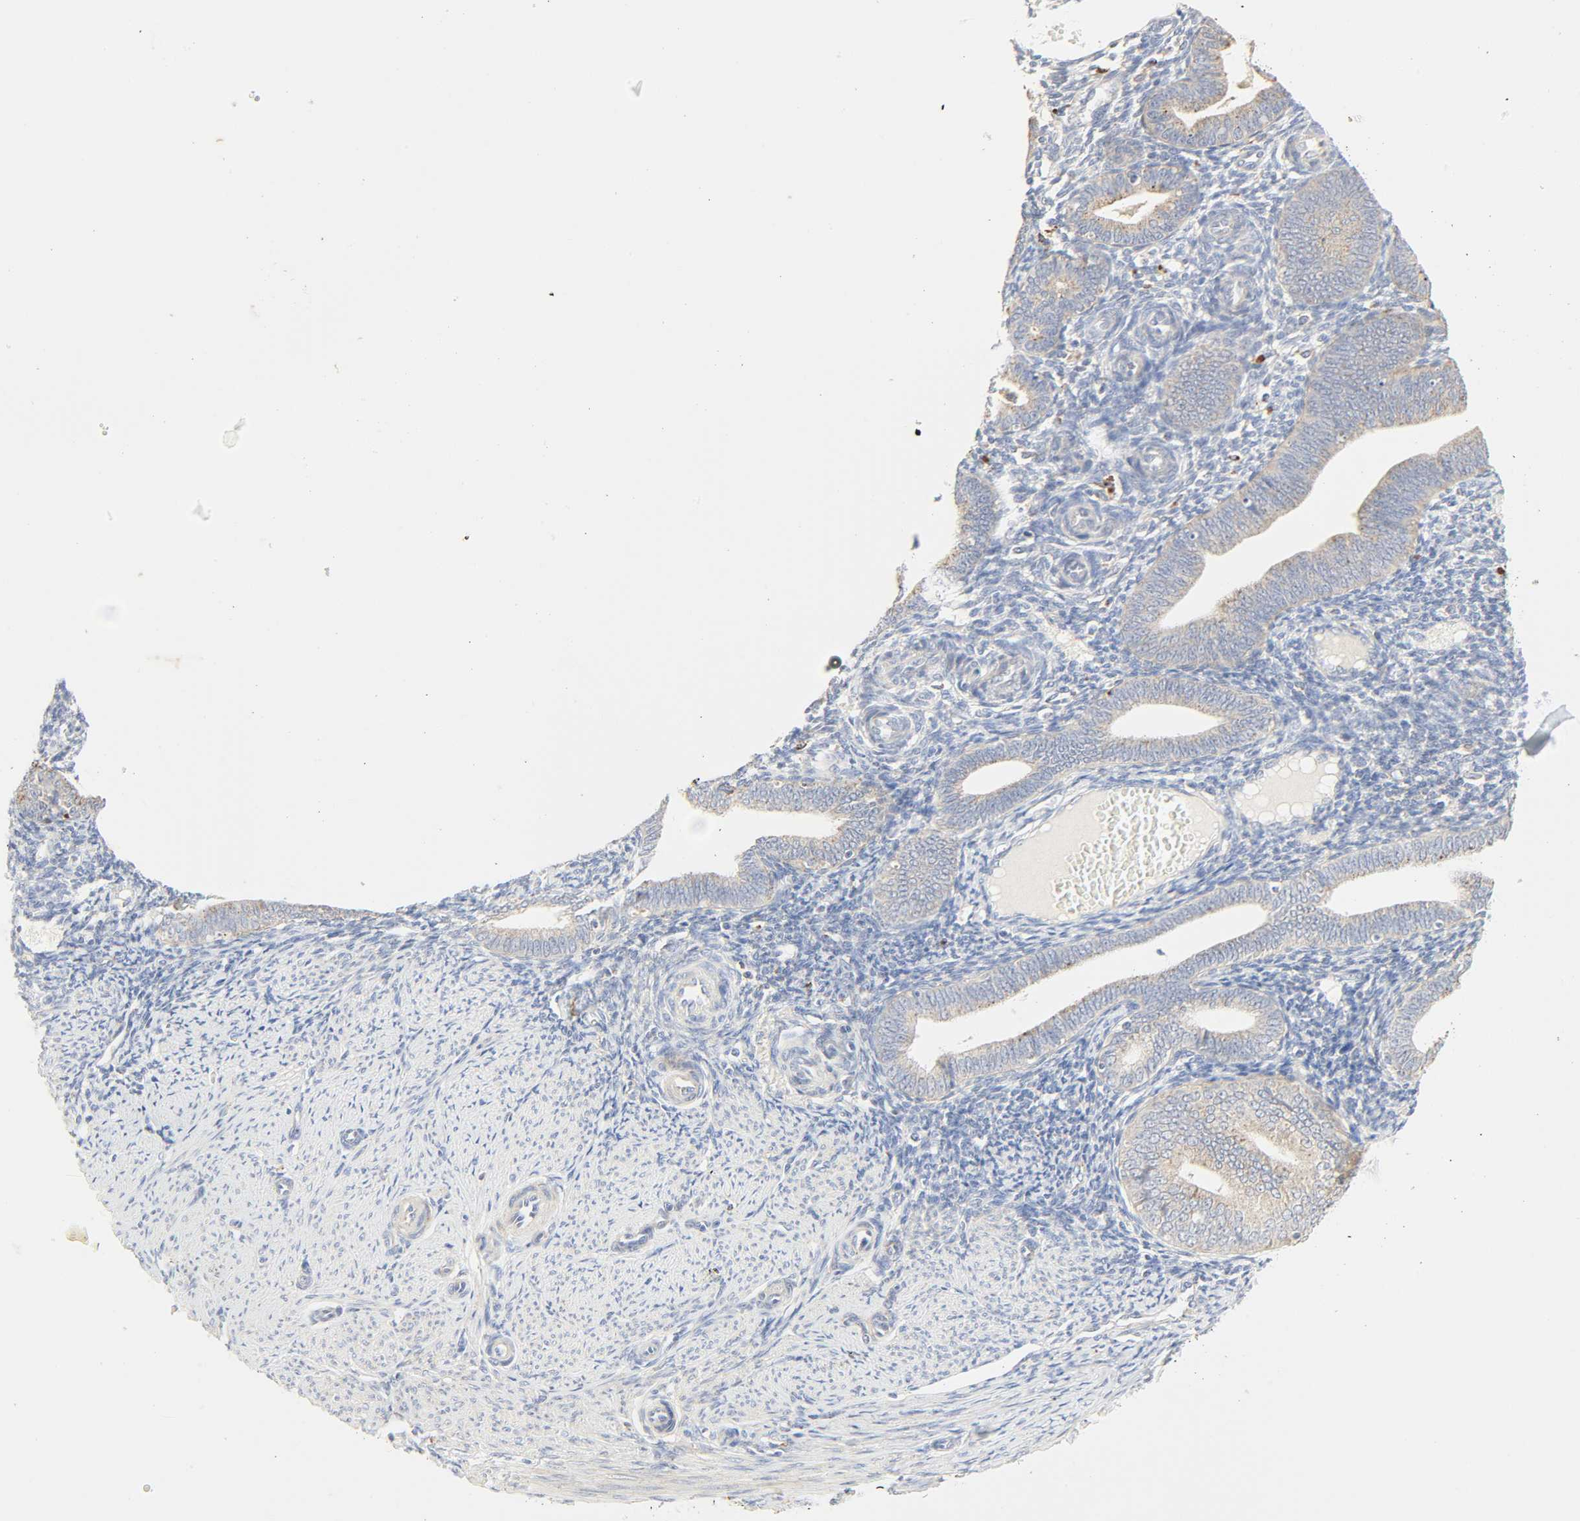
{"staining": {"intensity": "negative", "quantity": "none", "location": "none"}, "tissue": "endometrium", "cell_type": "Cells in endometrial stroma", "image_type": "normal", "snomed": [{"axis": "morphology", "description": "Normal tissue, NOS"}, {"axis": "topography", "description": "Endometrium"}], "caption": "Immunohistochemical staining of unremarkable endometrium displays no significant expression in cells in endometrial stroma. (DAB IHC visualized using brightfield microscopy, high magnification).", "gene": "CAMK2A", "patient": {"sex": "female", "age": 61}}